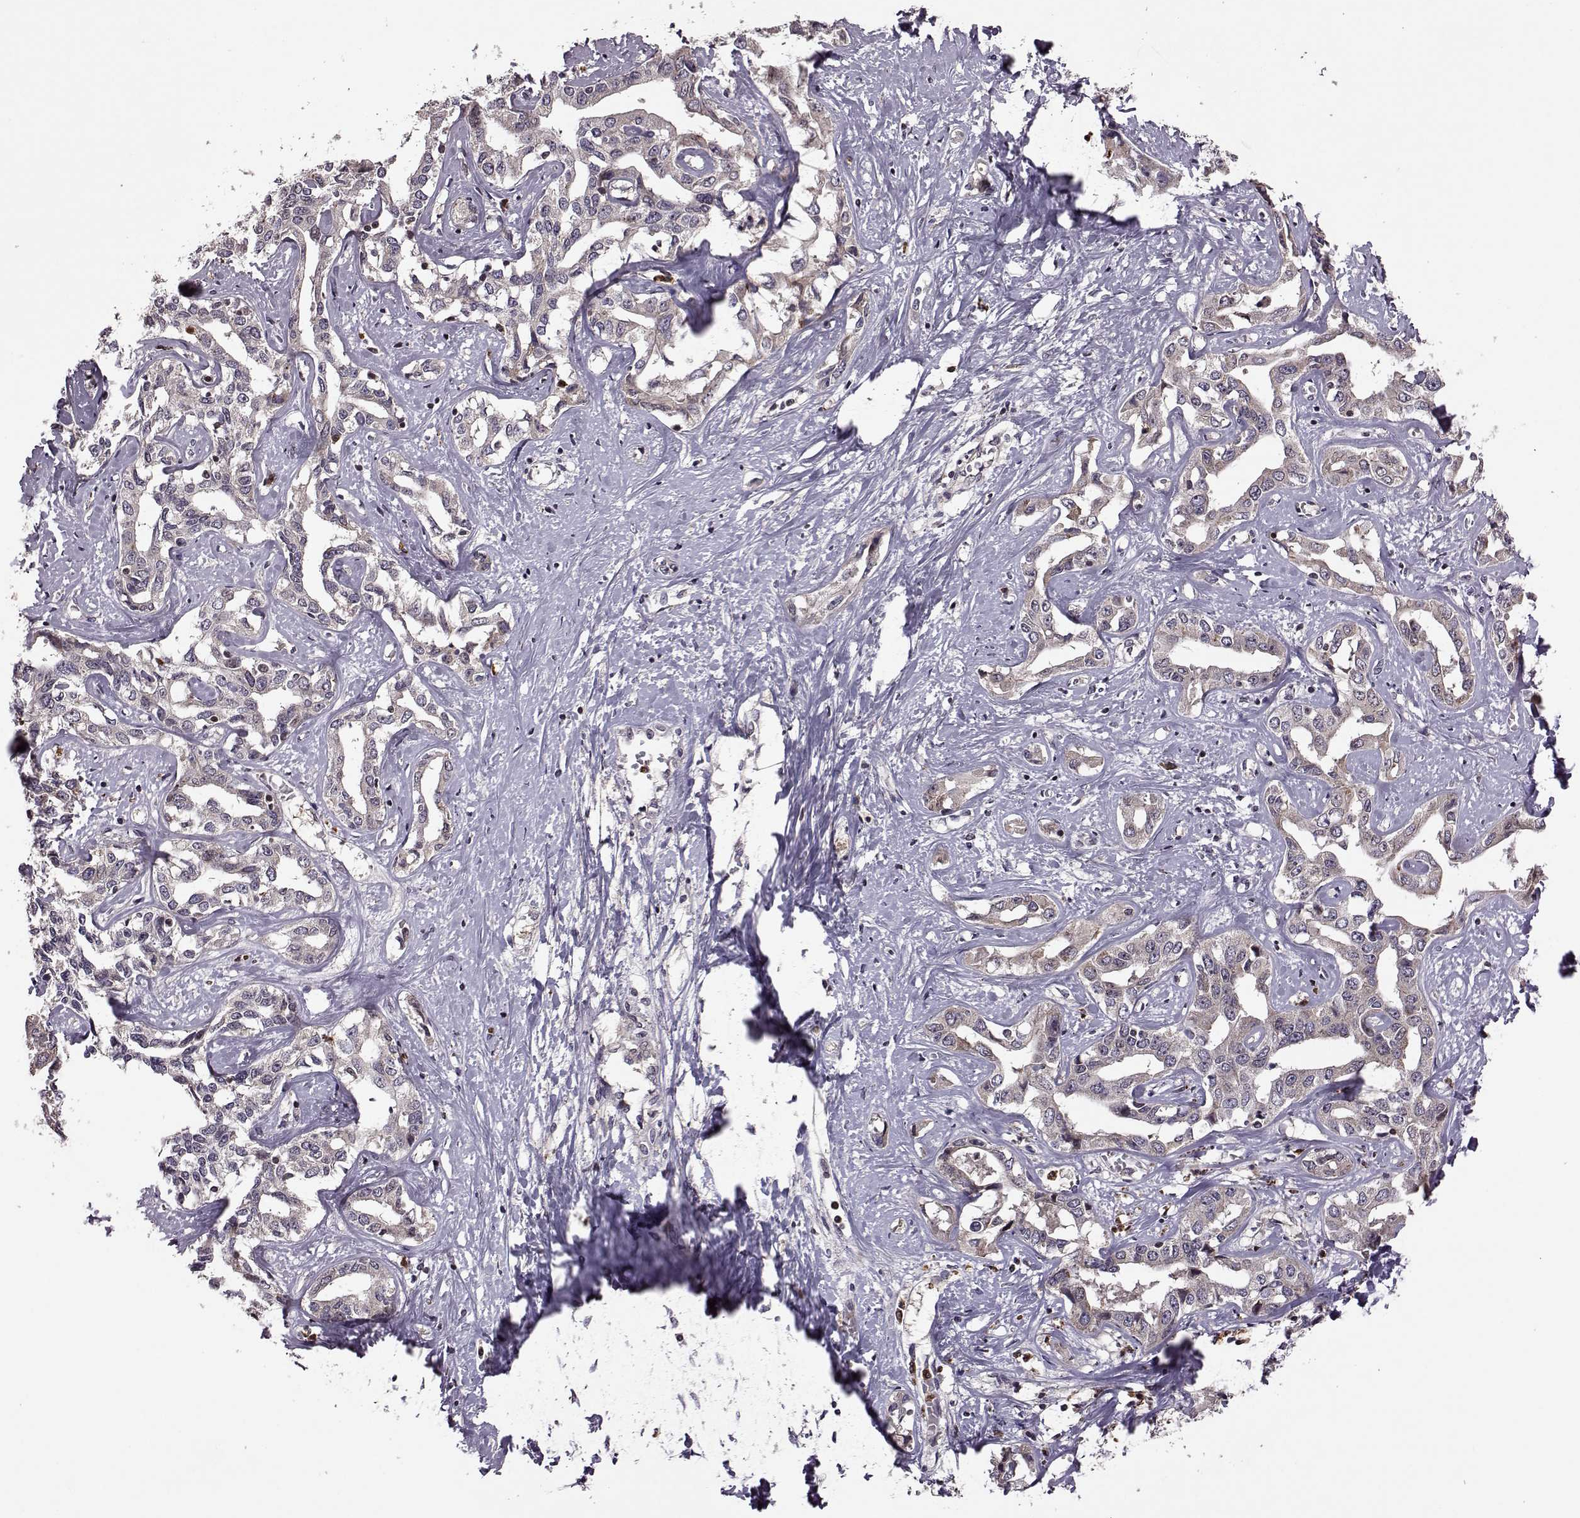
{"staining": {"intensity": "weak", "quantity": "<25%", "location": "cytoplasmic/membranous"}, "tissue": "liver cancer", "cell_type": "Tumor cells", "image_type": "cancer", "snomed": [{"axis": "morphology", "description": "Cholangiocarcinoma"}, {"axis": "topography", "description": "Liver"}], "caption": "Human liver cholangiocarcinoma stained for a protein using immunohistochemistry displays no positivity in tumor cells.", "gene": "TRMU", "patient": {"sex": "male", "age": 59}}